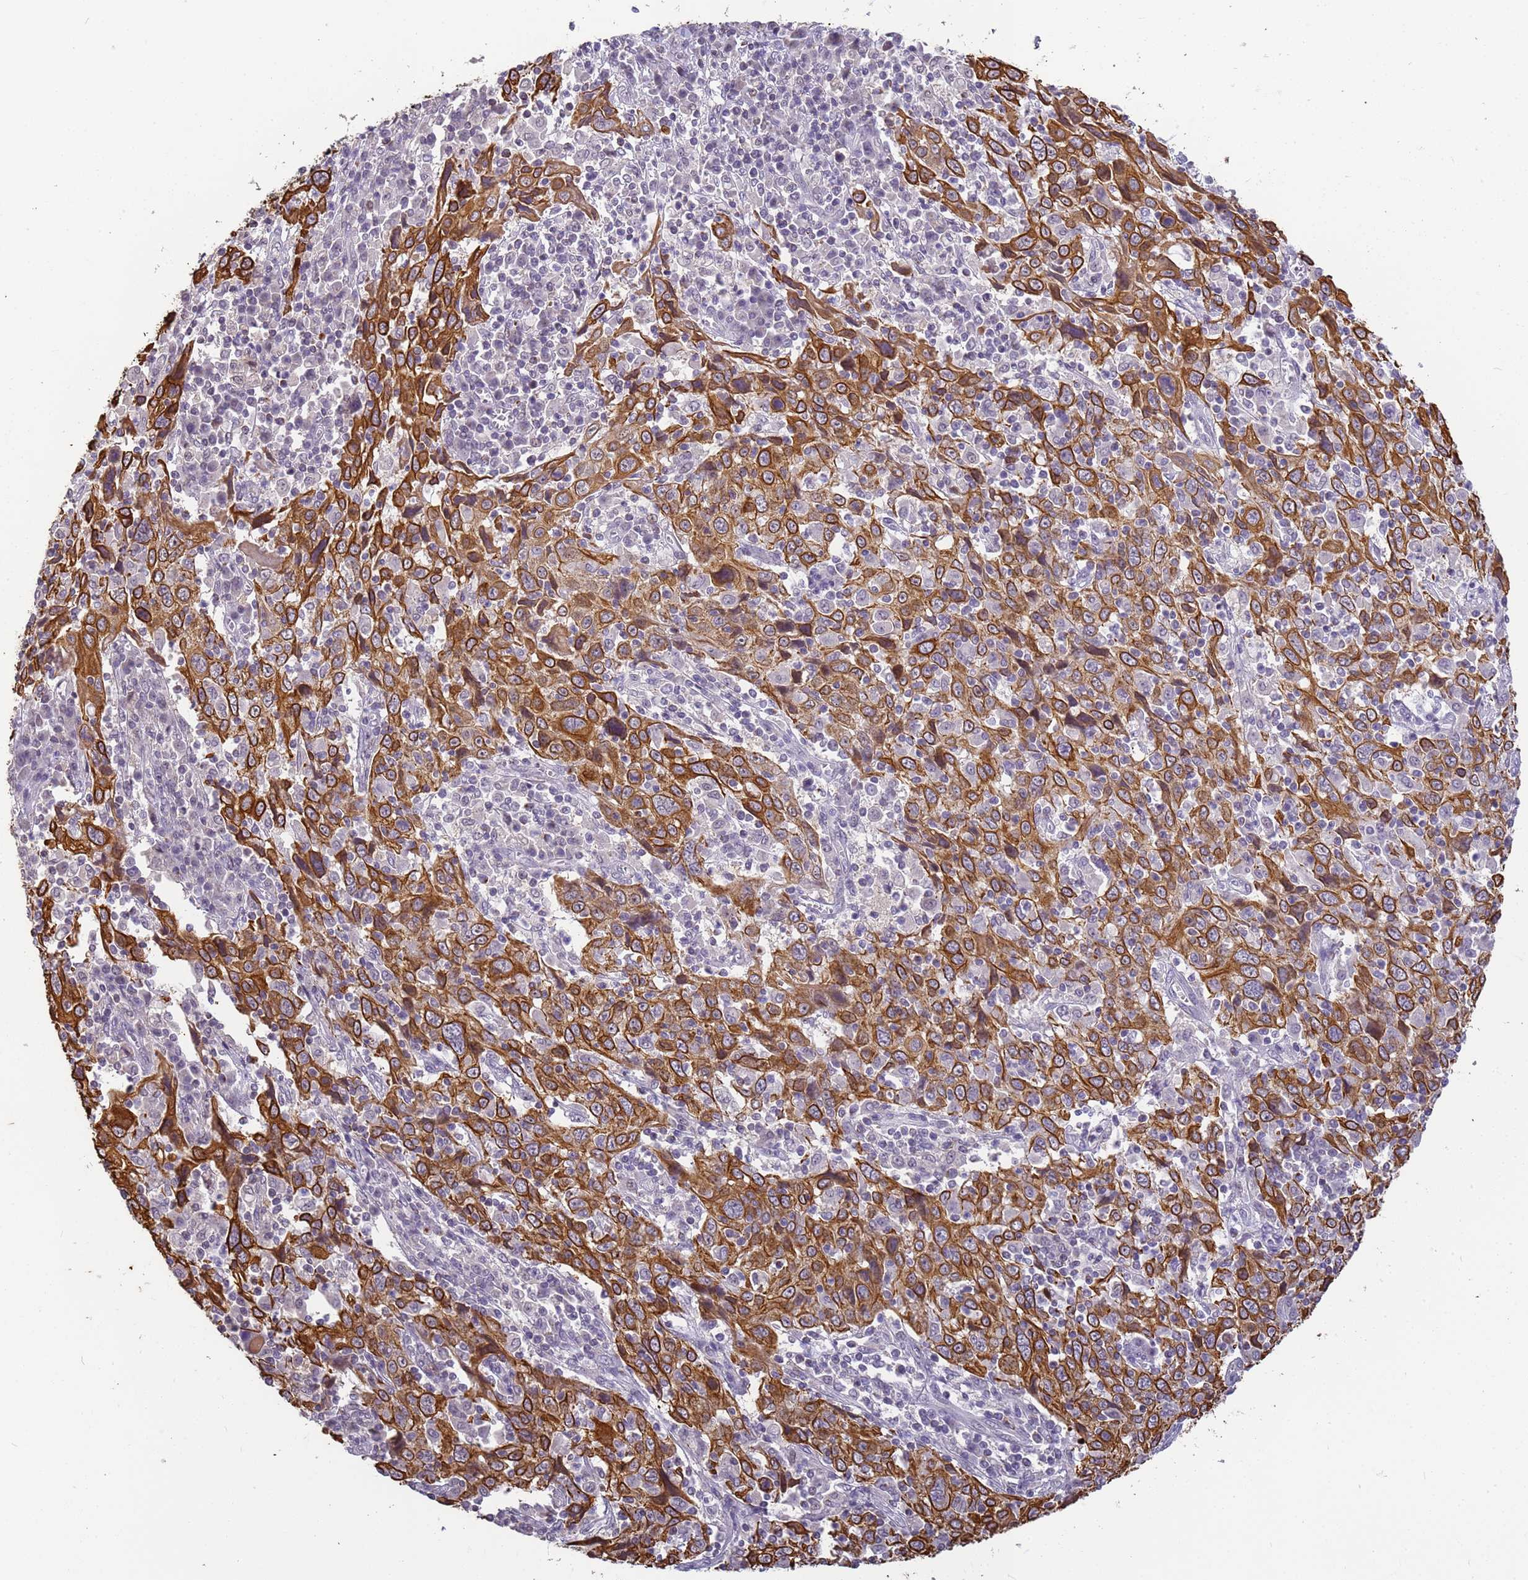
{"staining": {"intensity": "strong", "quantity": ">75%", "location": "cytoplasmic/membranous"}, "tissue": "cervical cancer", "cell_type": "Tumor cells", "image_type": "cancer", "snomed": [{"axis": "morphology", "description": "Squamous cell carcinoma, NOS"}, {"axis": "topography", "description": "Cervix"}], "caption": "Immunohistochemistry (IHC) of squamous cell carcinoma (cervical) demonstrates high levels of strong cytoplasmic/membranous expression in approximately >75% of tumor cells.", "gene": "VWA3A", "patient": {"sex": "female", "age": 46}}